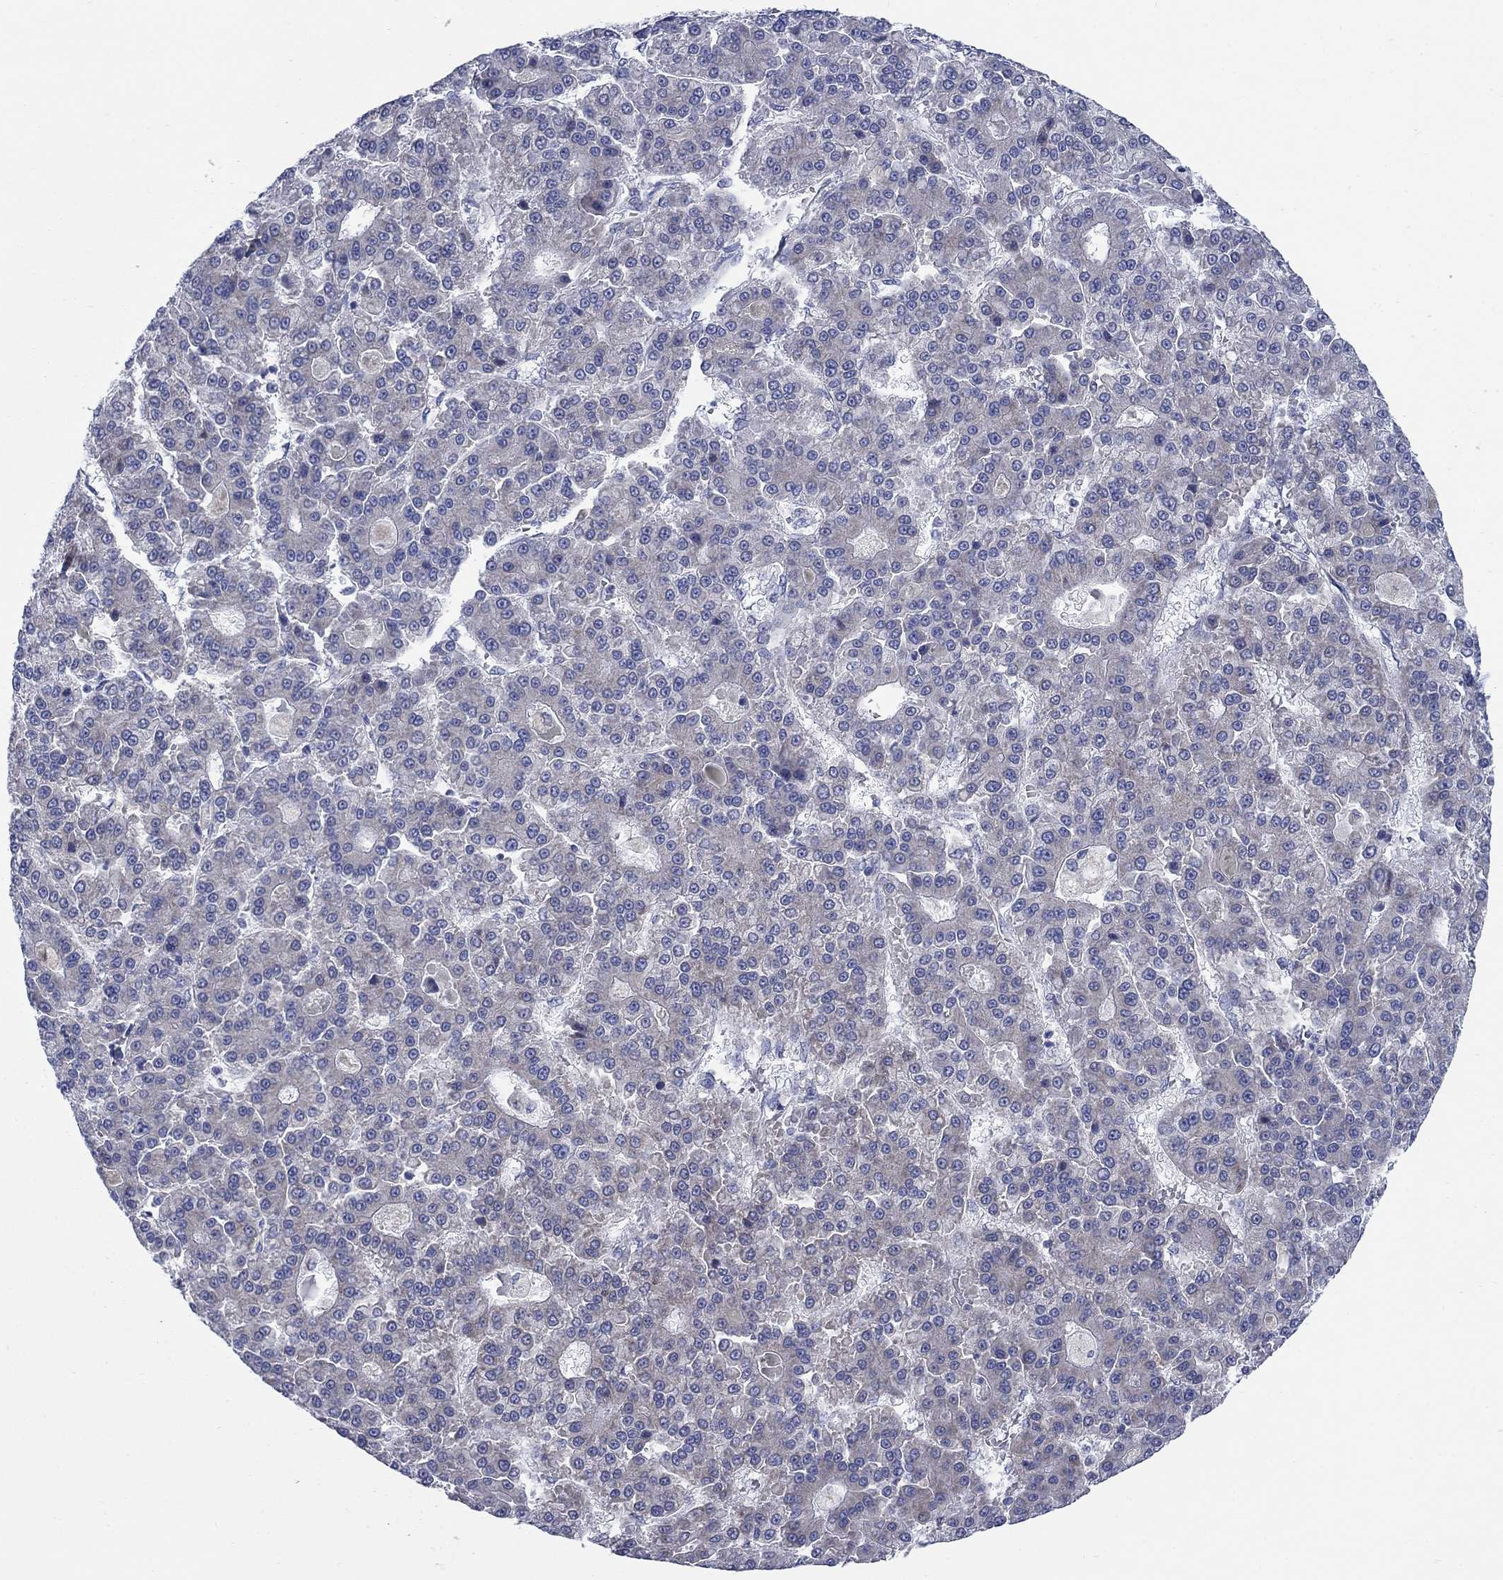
{"staining": {"intensity": "negative", "quantity": "none", "location": "none"}, "tissue": "liver cancer", "cell_type": "Tumor cells", "image_type": "cancer", "snomed": [{"axis": "morphology", "description": "Carcinoma, Hepatocellular, NOS"}, {"axis": "topography", "description": "Liver"}], "caption": "DAB (3,3'-diaminobenzidine) immunohistochemical staining of human hepatocellular carcinoma (liver) shows no significant positivity in tumor cells.", "gene": "TMEM59", "patient": {"sex": "male", "age": 70}}